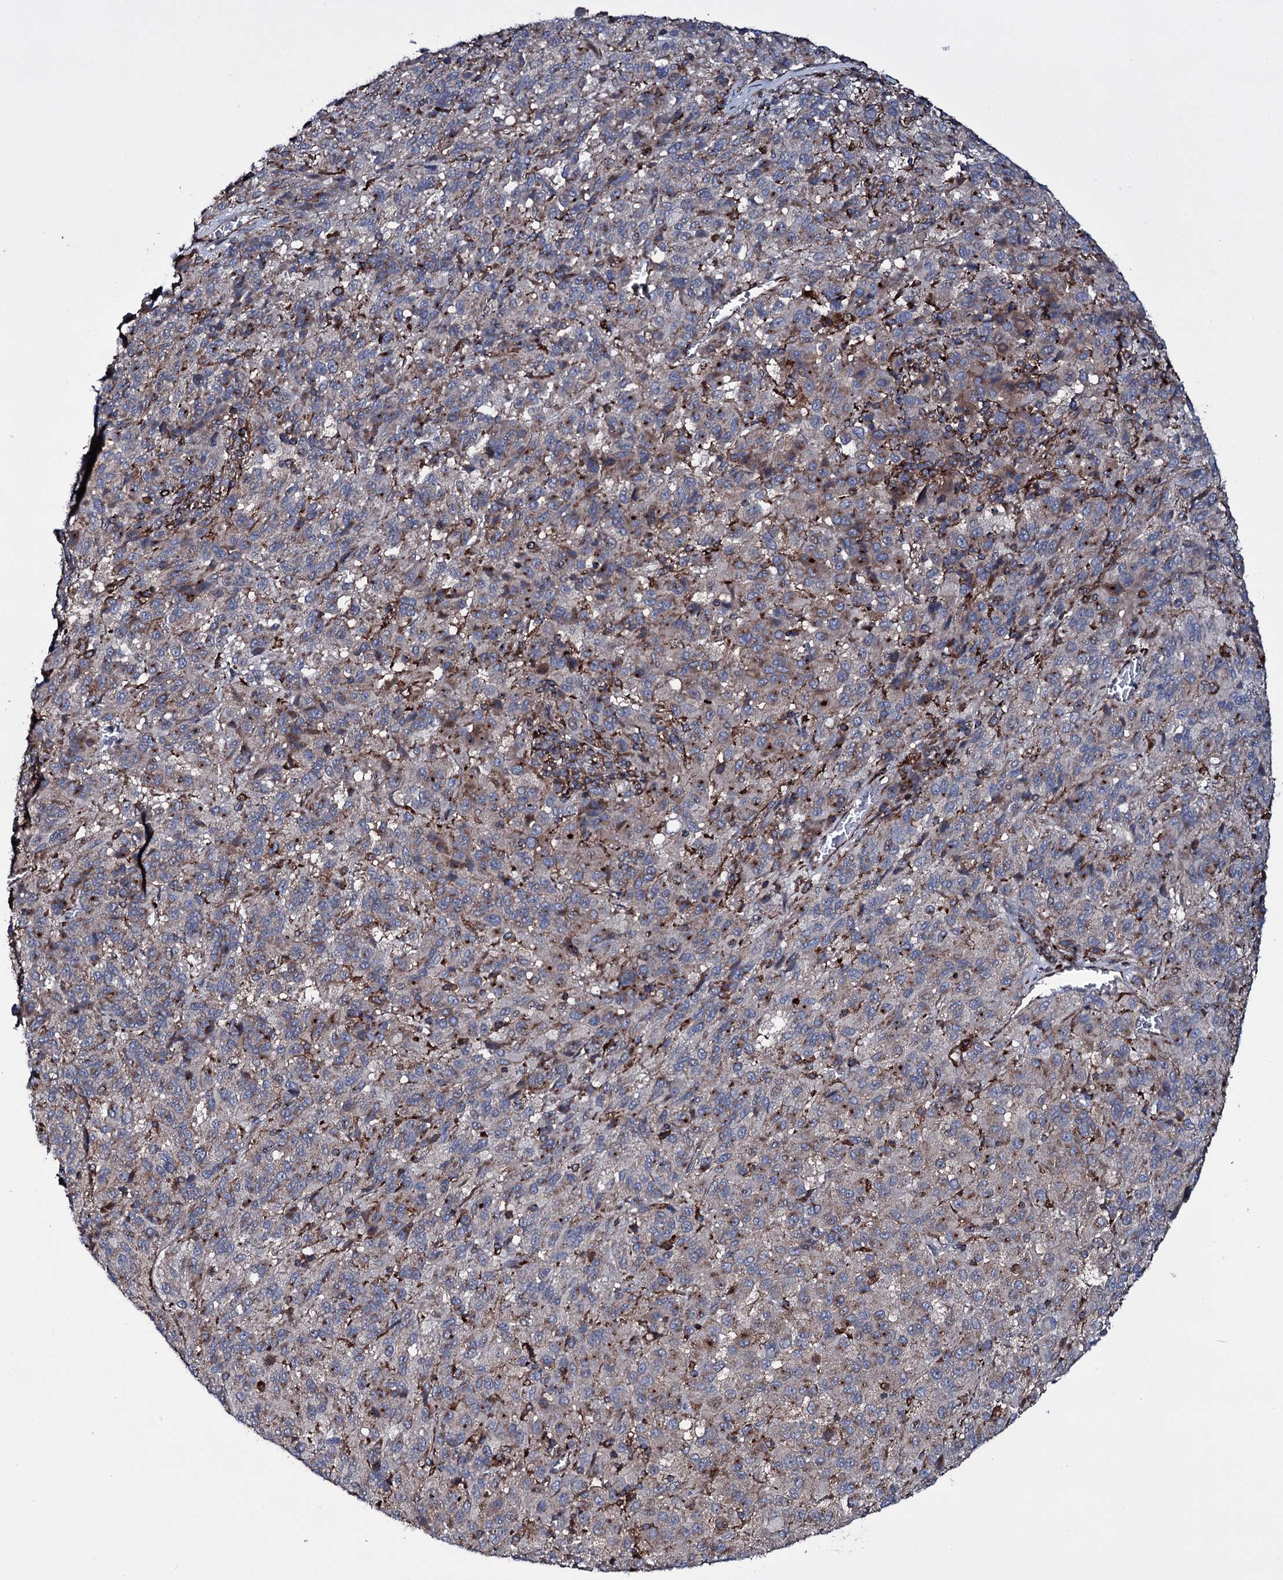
{"staining": {"intensity": "weak", "quantity": ">75%", "location": "cytoplasmic/membranous"}, "tissue": "melanoma", "cell_type": "Tumor cells", "image_type": "cancer", "snomed": [{"axis": "morphology", "description": "Malignant melanoma, Metastatic site"}, {"axis": "topography", "description": "Lung"}], "caption": "Melanoma stained with immunohistochemistry (IHC) shows weak cytoplasmic/membranous expression in approximately >75% of tumor cells.", "gene": "VAMP8", "patient": {"sex": "male", "age": 64}}